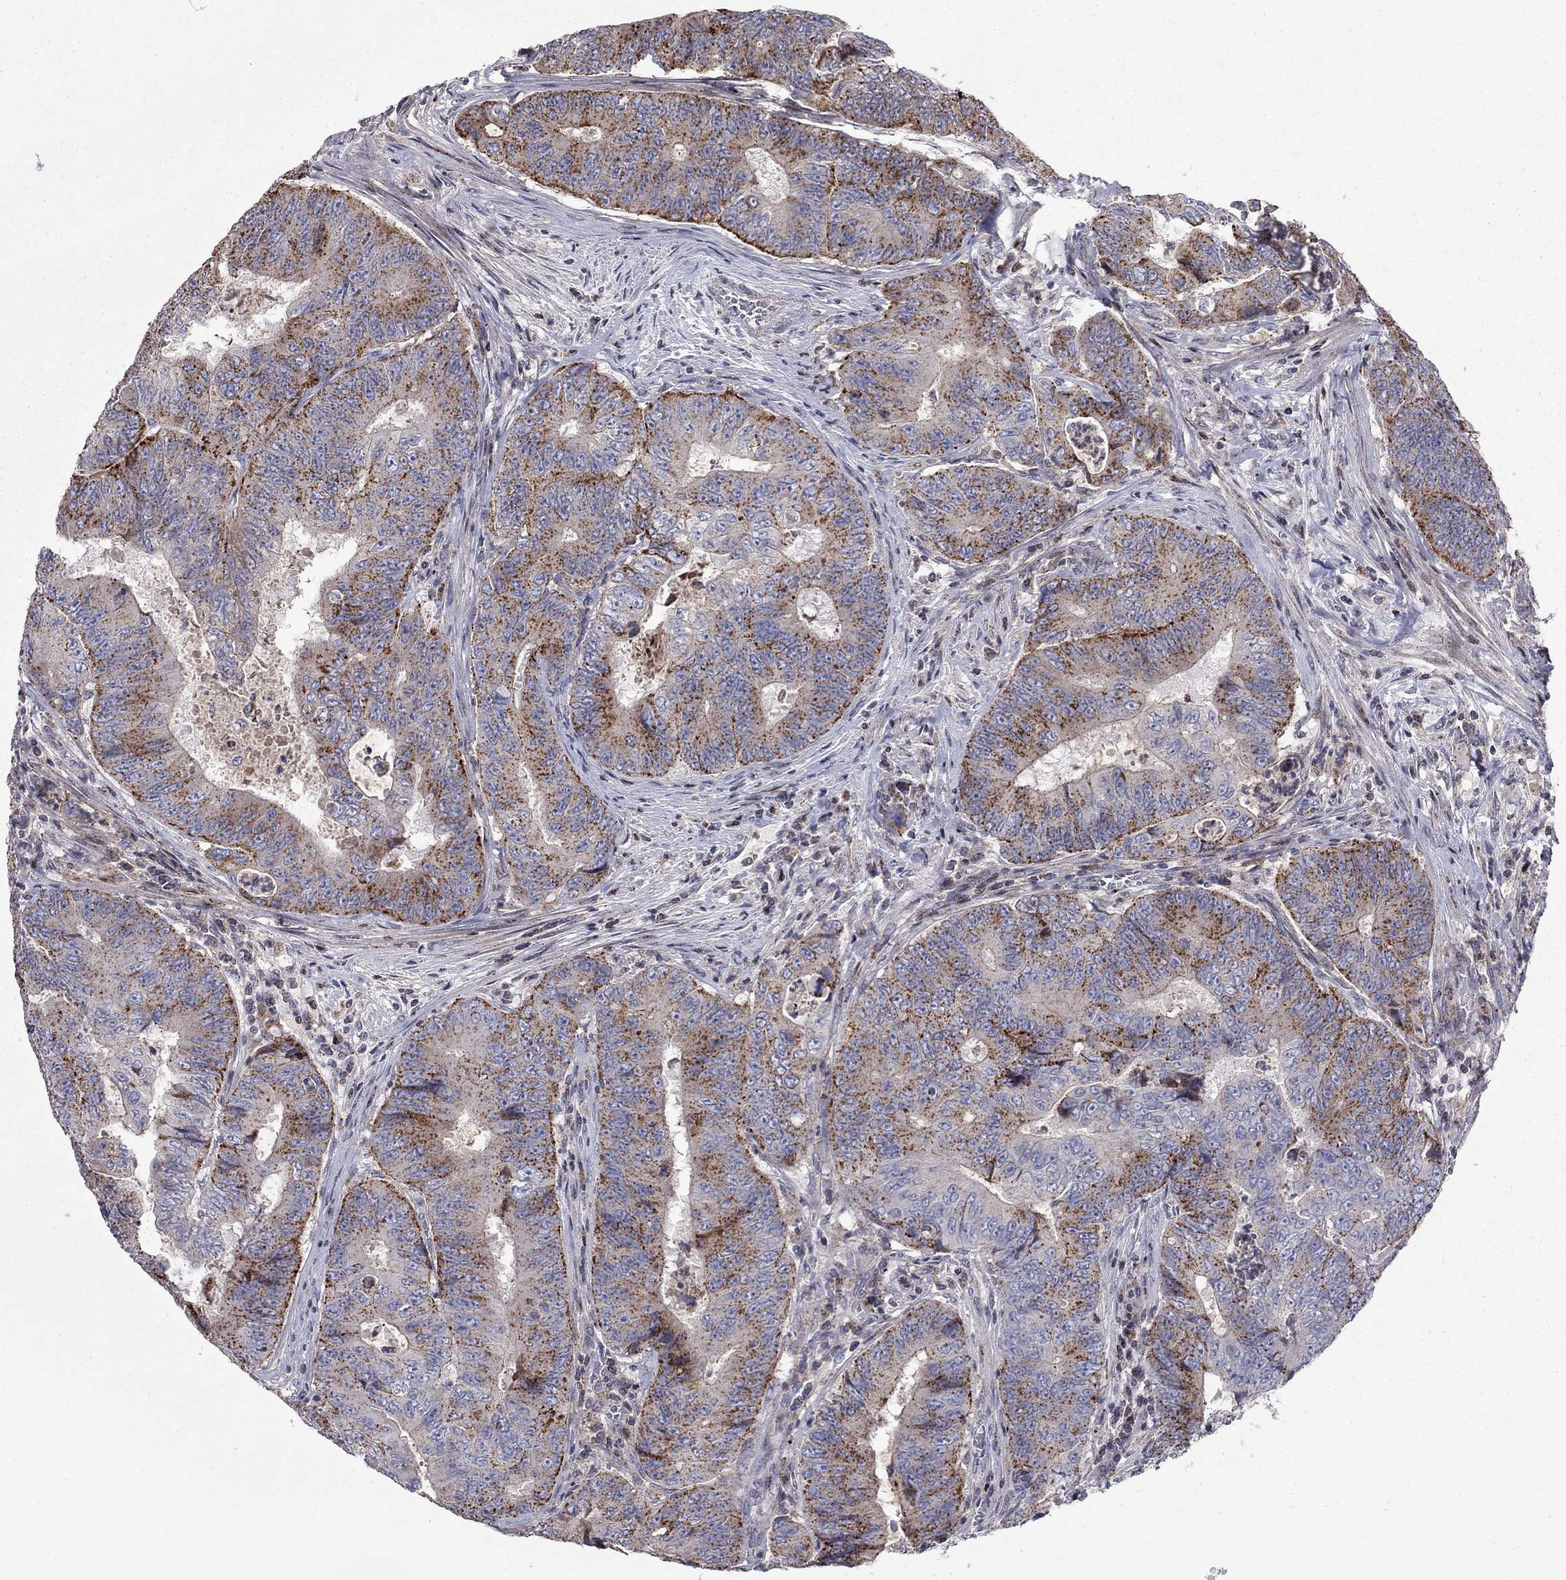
{"staining": {"intensity": "strong", "quantity": "25%-75%", "location": "cytoplasmic/membranous"}, "tissue": "colorectal cancer", "cell_type": "Tumor cells", "image_type": "cancer", "snomed": [{"axis": "morphology", "description": "Adenocarcinoma, NOS"}, {"axis": "topography", "description": "Colon"}], "caption": "There is high levels of strong cytoplasmic/membranous expression in tumor cells of colorectal adenocarcinoma, as demonstrated by immunohistochemical staining (brown color).", "gene": "ERN2", "patient": {"sex": "female", "age": 48}}